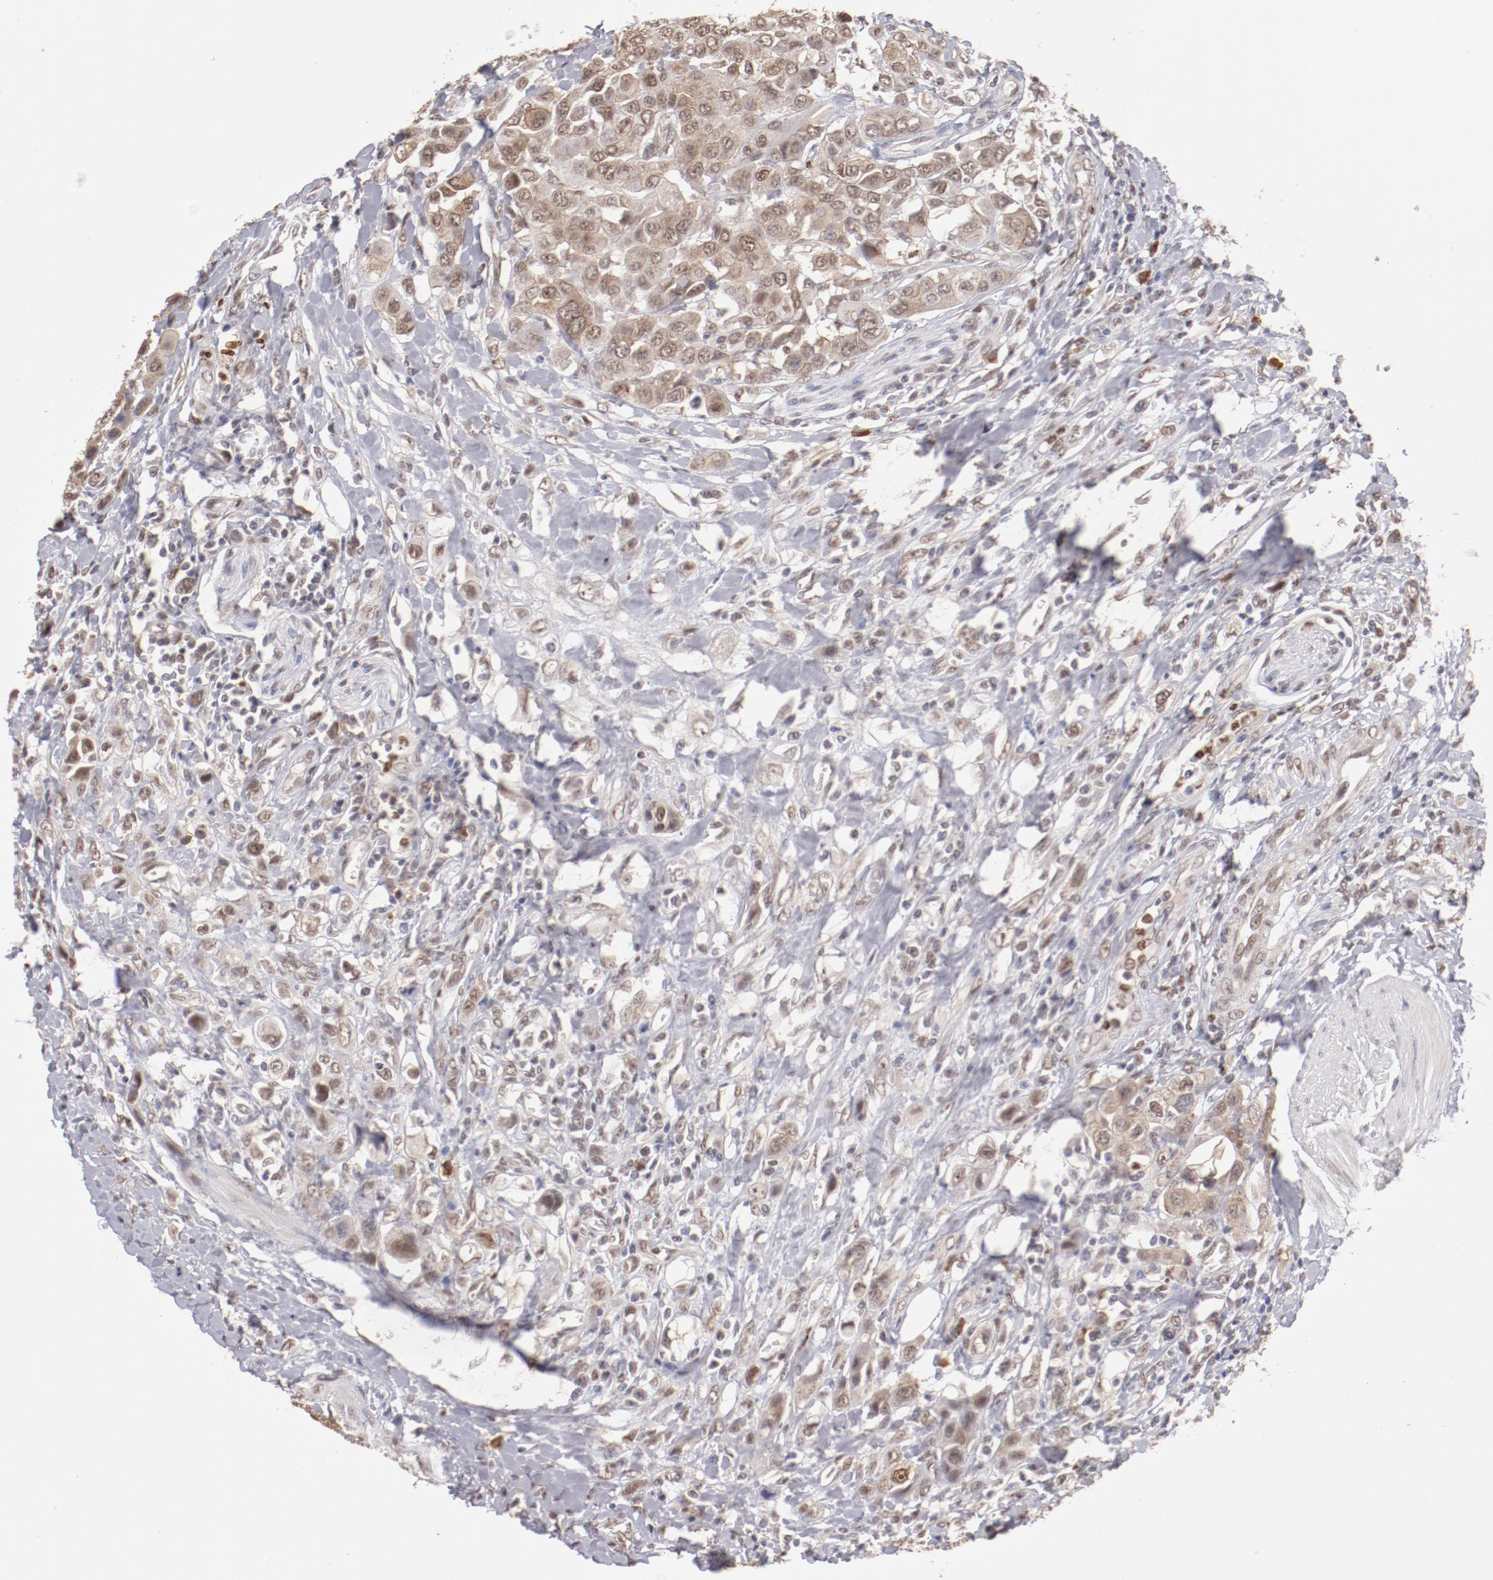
{"staining": {"intensity": "weak", "quantity": ">75%", "location": "cytoplasmic/membranous,nuclear"}, "tissue": "urothelial cancer", "cell_type": "Tumor cells", "image_type": "cancer", "snomed": [{"axis": "morphology", "description": "Urothelial carcinoma, High grade"}, {"axis": "topography", "description": "Urinary bladder"}], "caption": "Protein expression analysis of human urothelial carcinoma (high-grade) reveals weak cytoplasmic/membranous and nuclear staining in about >75% of tumor cells.", "gene": "NFE2", "patient": {"sex": "male", "age": 50}}